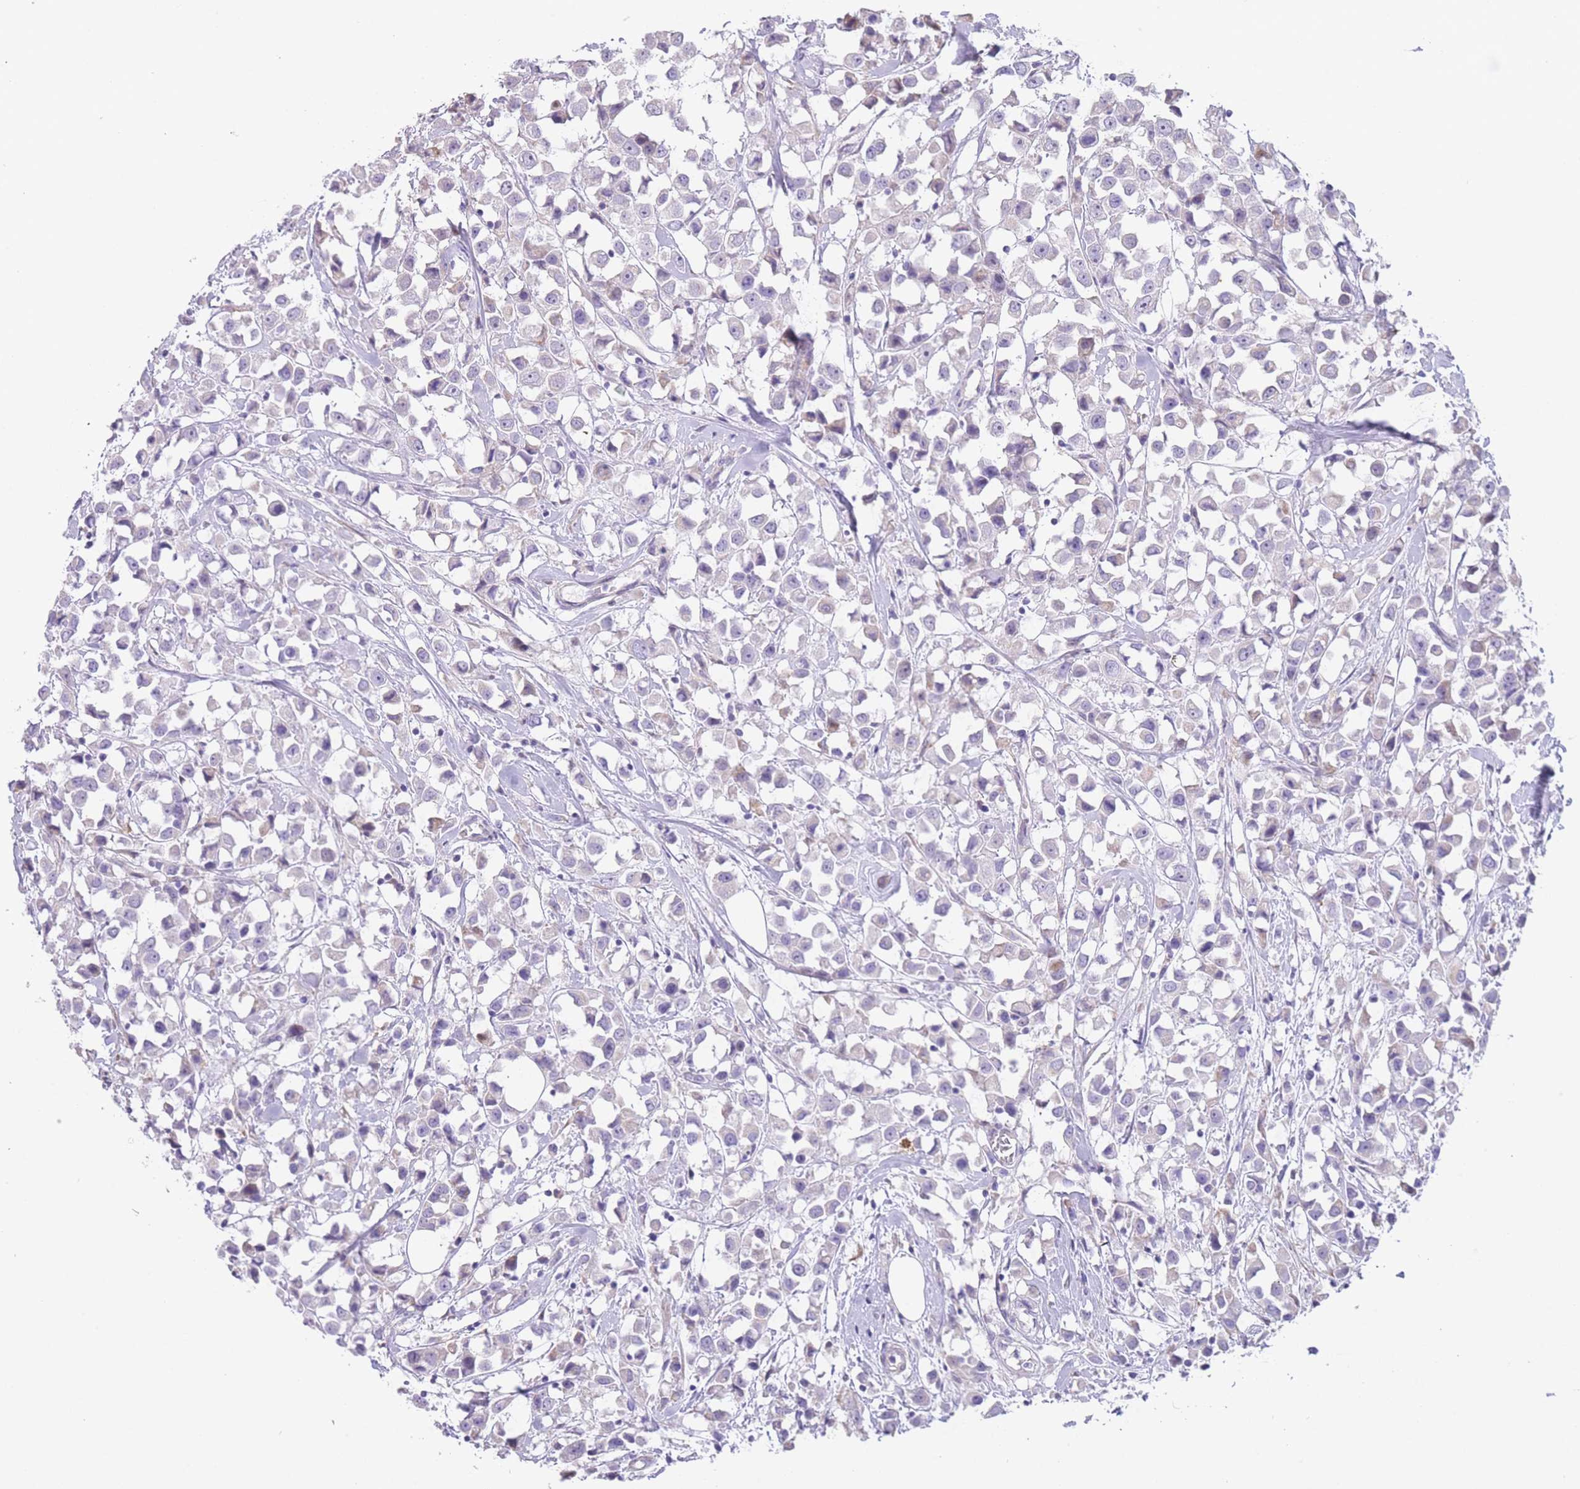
{"staining": {"intensity": "negative", "quantity": "none", "location": "none"}, "tissue": "breast cancer", "cell_type": "Tumor cells", "image_type": "cancer", "snomed": [{"axis": "morphology", "description": "Duct carcinoma"}, {"axis": "topography", "description": "Breast"}], "caption": "Micrograph shows no significant protein positivity in tumor cells of breast cancer (invasive ductal carcinoma). (DAB immunohistochemistry (IHC) visualized using brightfield microscopy, high magnification).", "gene": "IMPG1", "patient": {"sex": "female", "age": 61}}